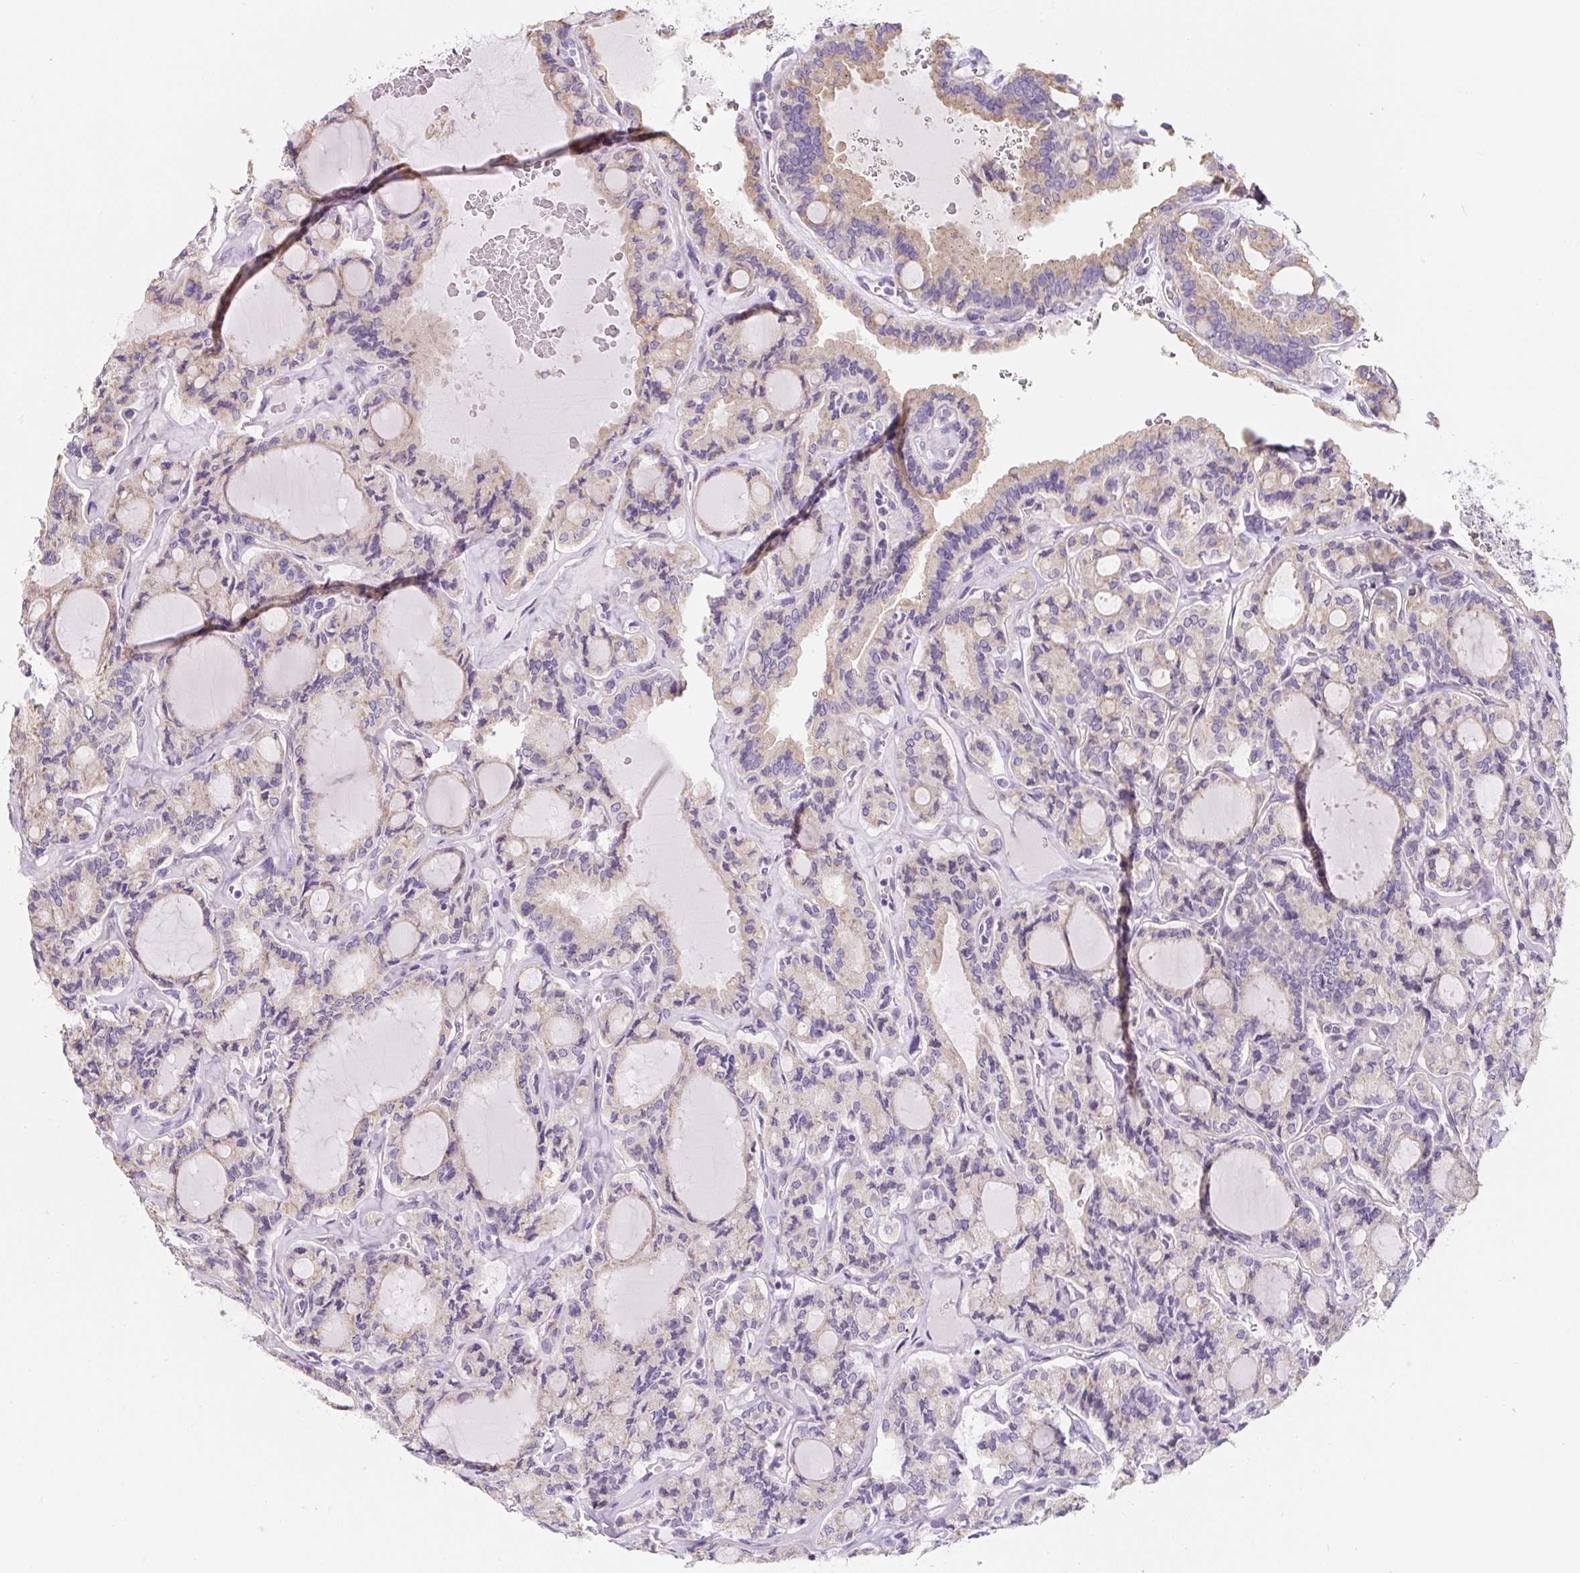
{"staining": {"intensity": "weak", "quantity": "25%-75%", "location": "cytoplasmic/membranous"}, "tissue": "thyroid cancer", "cell_type": "Tumor cells", "image_type": "cancer", "snomed": [{"axis": "morphology", "description": "Papillary adenocarcinoma, NOS"}, {"axis": "topography", "description": "Thyroid gland"}], "caption": "Thyroid papillary adenocarcinoma stained for a protein displays weak cytoplasmic/membranous positivity in tumor cells.", "gene": "PWWP3B", "patient": {"sex": "male", "age": 87}}